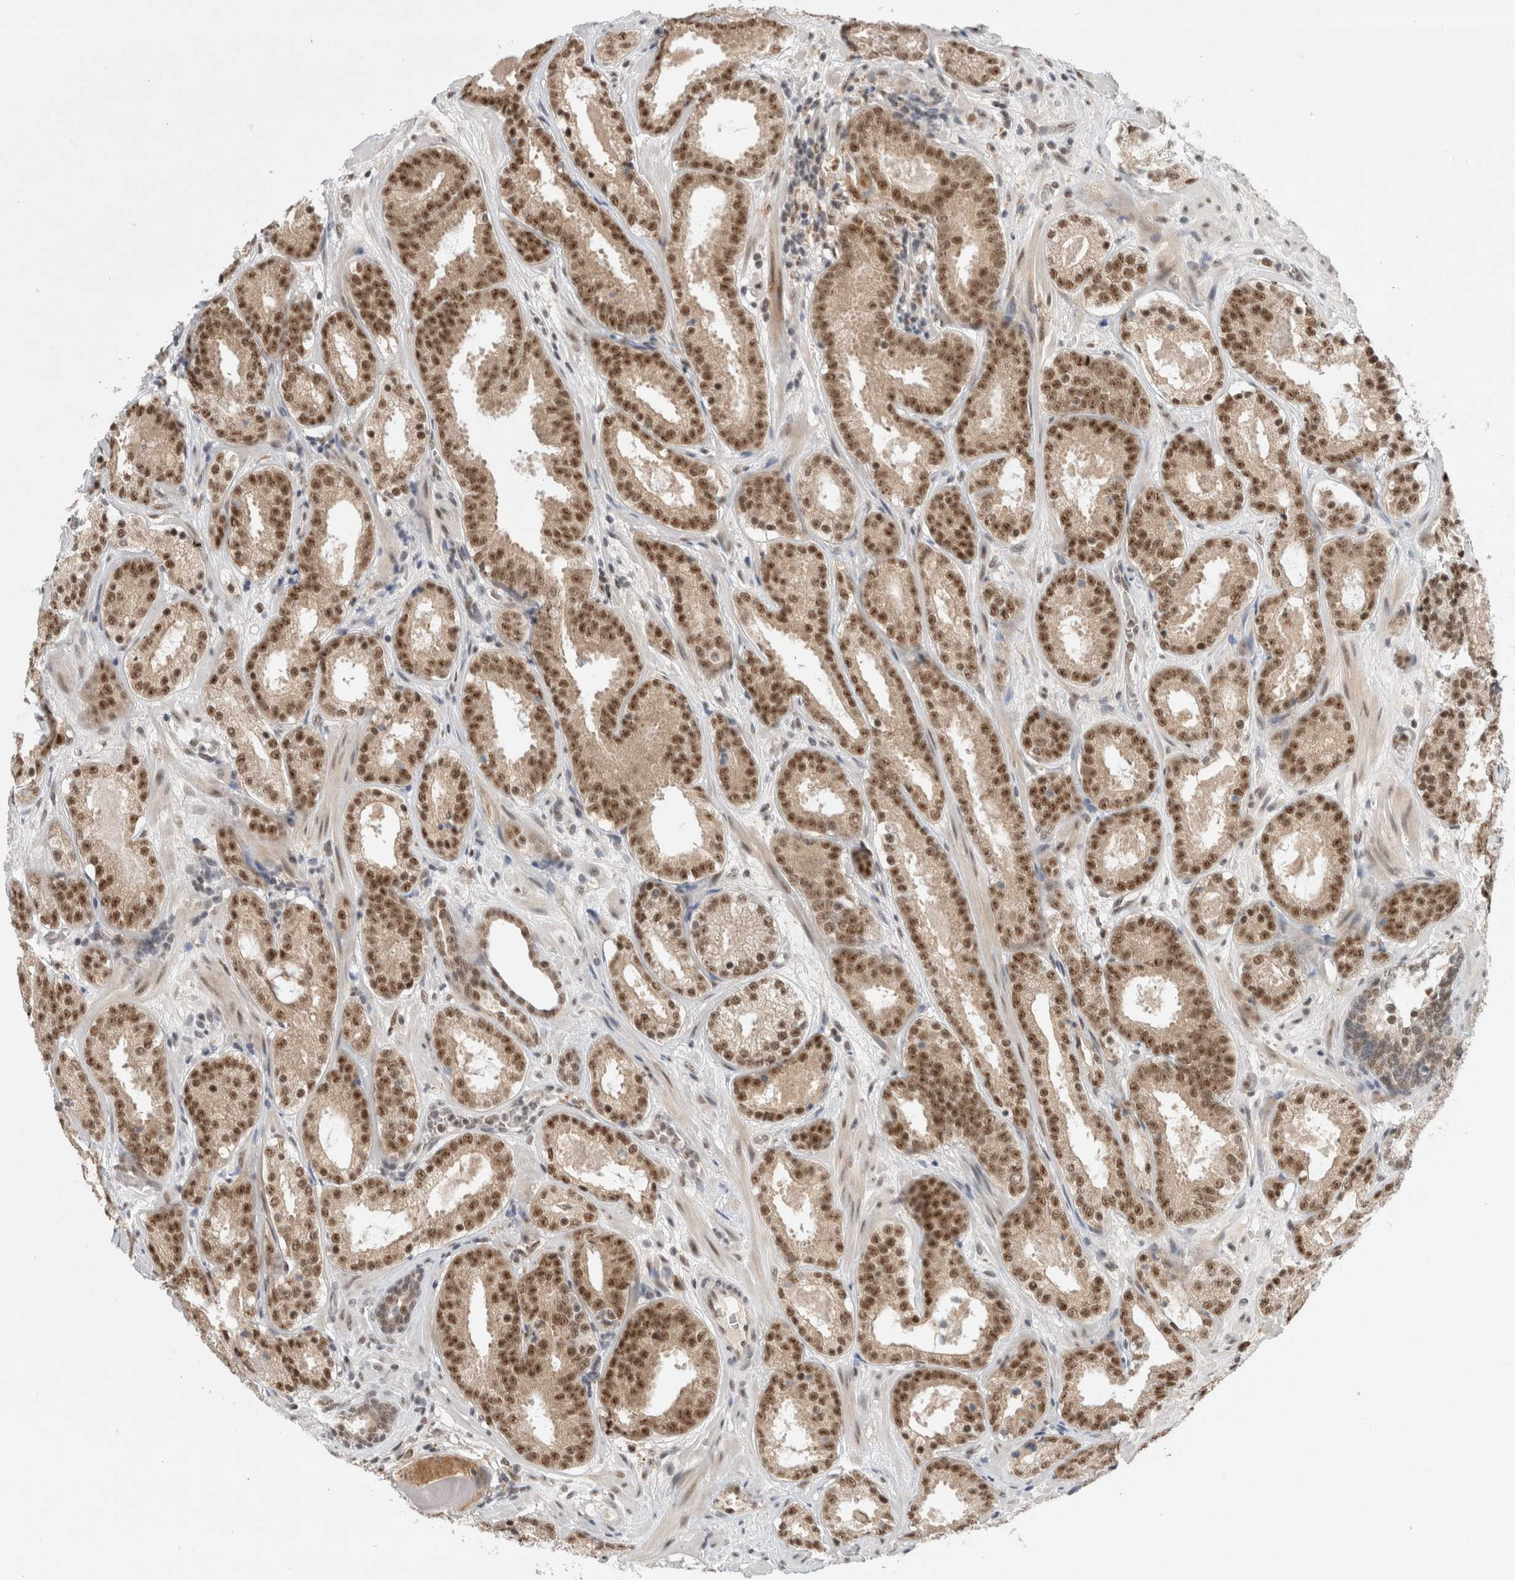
{"staining": {"intensity": "moderate", "quantity": ">75%", "location": "nuclear"}, "tissue": "prostate cancer", "cell_type": "Tumor cells", "image_type": "cancer", "snomed": [{"axis": "morphology", "description": "Adenocarcinoma, Low grade"}, {"axis": "topography", "description": "Prostate"}], "caption": "Prostate cancer tissue displays moderate nuclear positivity in approximately >75% of tumor cells", "gene": "NCAPG2", "patient": {"sex": "male", "age": 69}}